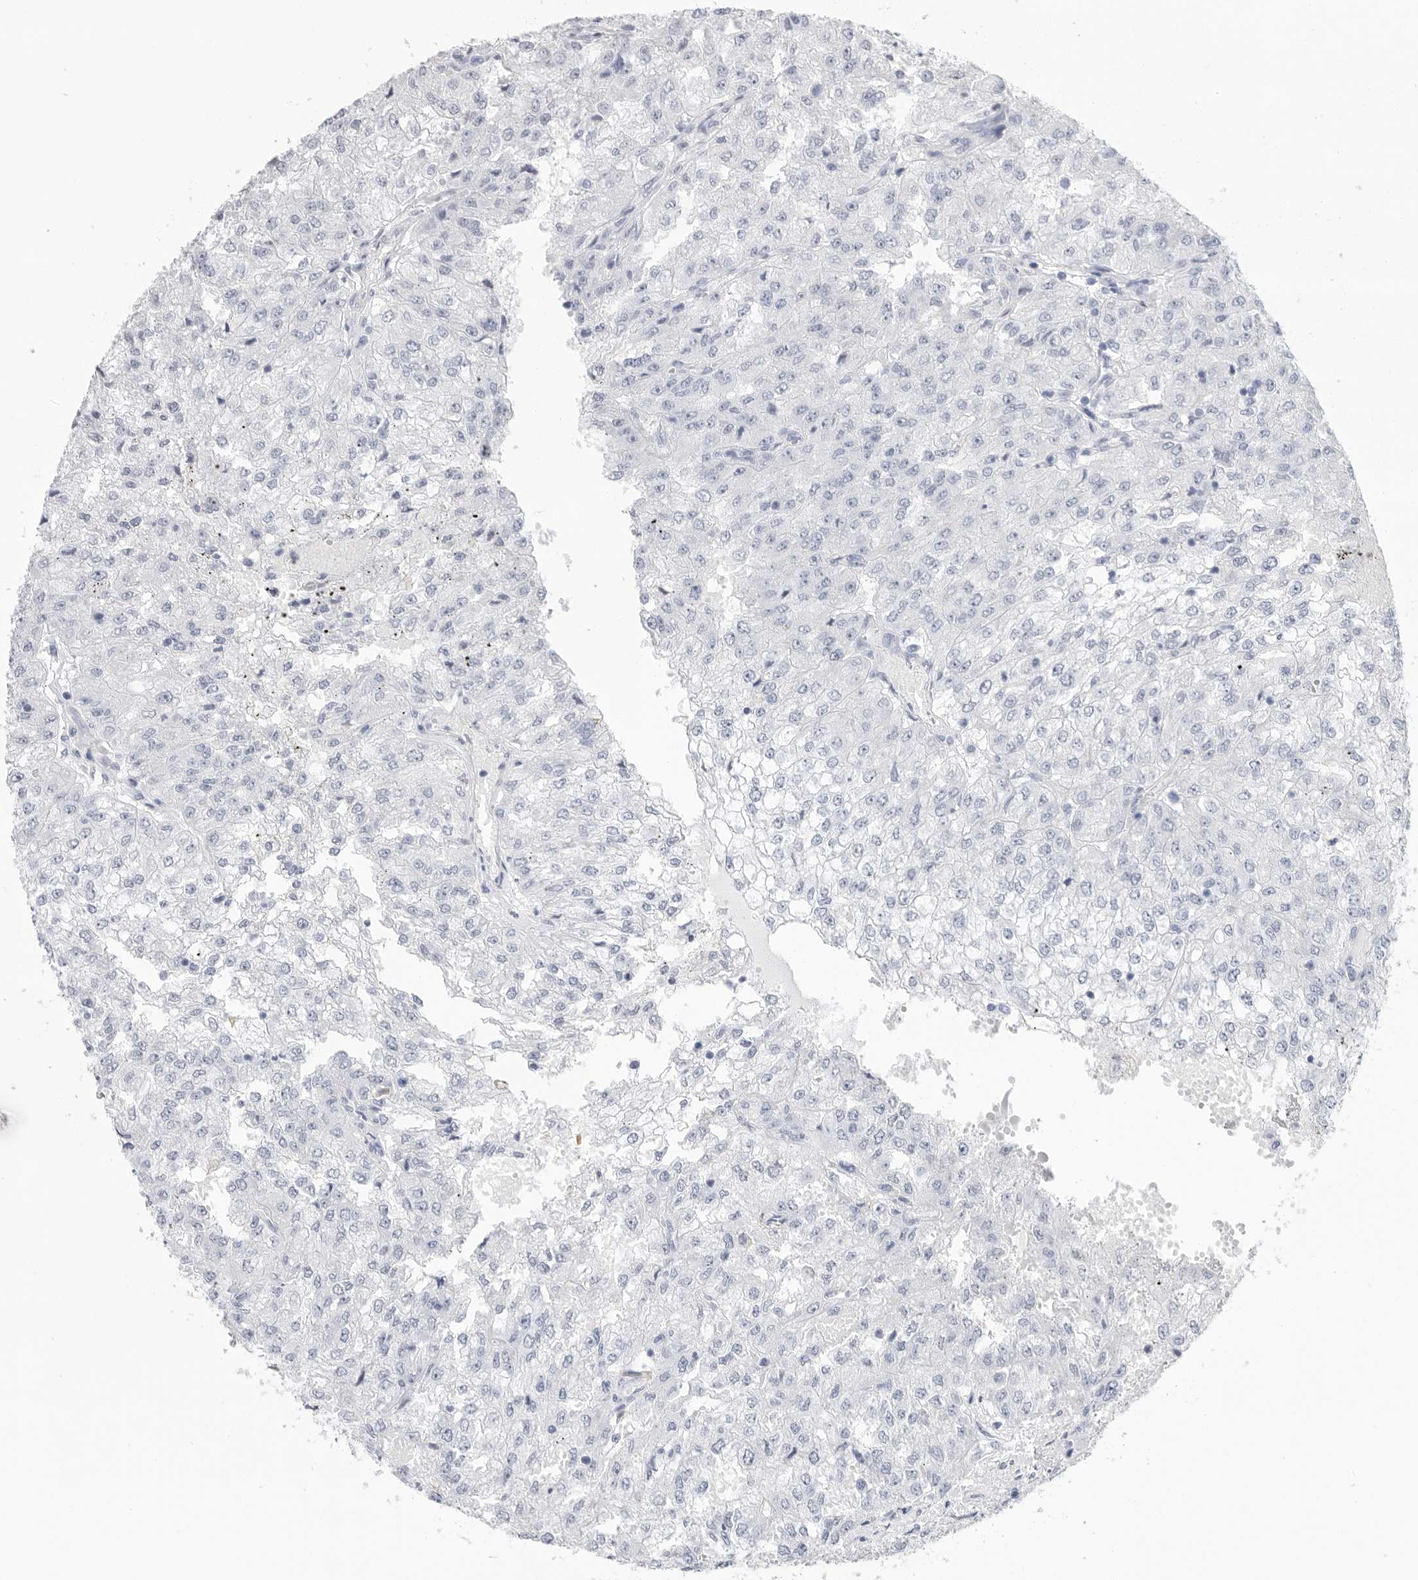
{"staining": {"intensity": "negative", "quantity": "none", "location": "none"}, "tissue": "renal cancer", "cell_type": "Tumor cells", "image_type": "cancer", "snomed": [{"axis": "morphology", "description": "Adenocarcinoma, NOS"}, {"axis": "topography", "description": "Kidney"}], "caption": "Renal cancer was stained to show a protein in brown. There is no significant staining in tumor cells. (IHC, brightfield microscopy, high magnification).", "gene": "ARHGEF10", "patient": {"sex": "female", "age": 54}}